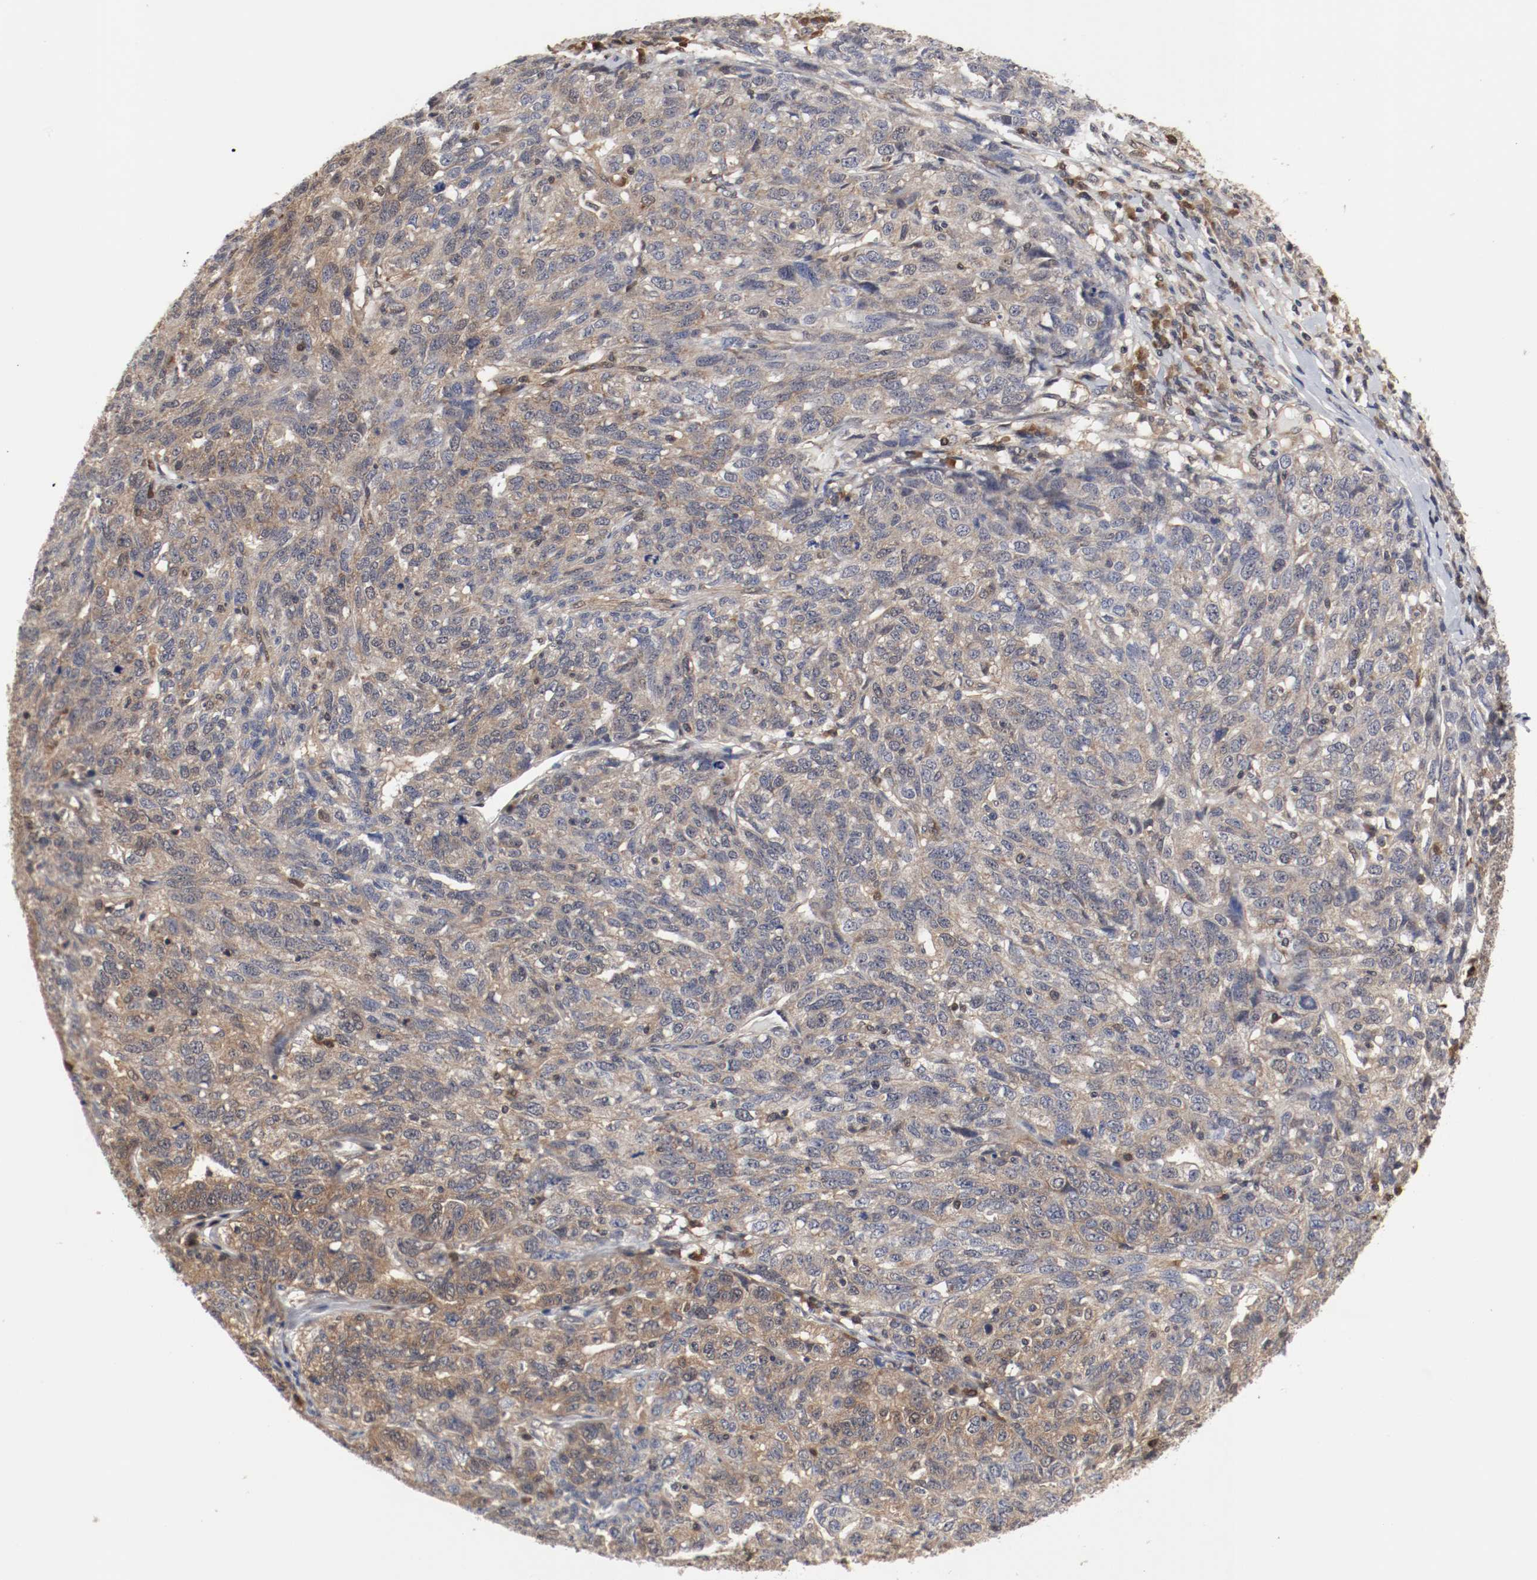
{"staining": {"intensity": "moderate", "quantity": ">75%", "location": "cytoplasmic/membranous"}, "tissue": "ovarian cancer", "cell_type": "Tumor cells", "image_type": "cancer", "snomed": [{"axis": "morphology", "description": "Cystadenocarcinoma, serous, NOS"}, {"axis": "topography", "description": "Ovary"}], "caption": "An image of ovarian cancer (serous cystadenocarcinoma) stained for a protein exhibits moderate cytoplasmic/membranous brown staining in tumor cells.", "gene": "AFG3L2", "patient": {"sex": "female", "age": 71}}